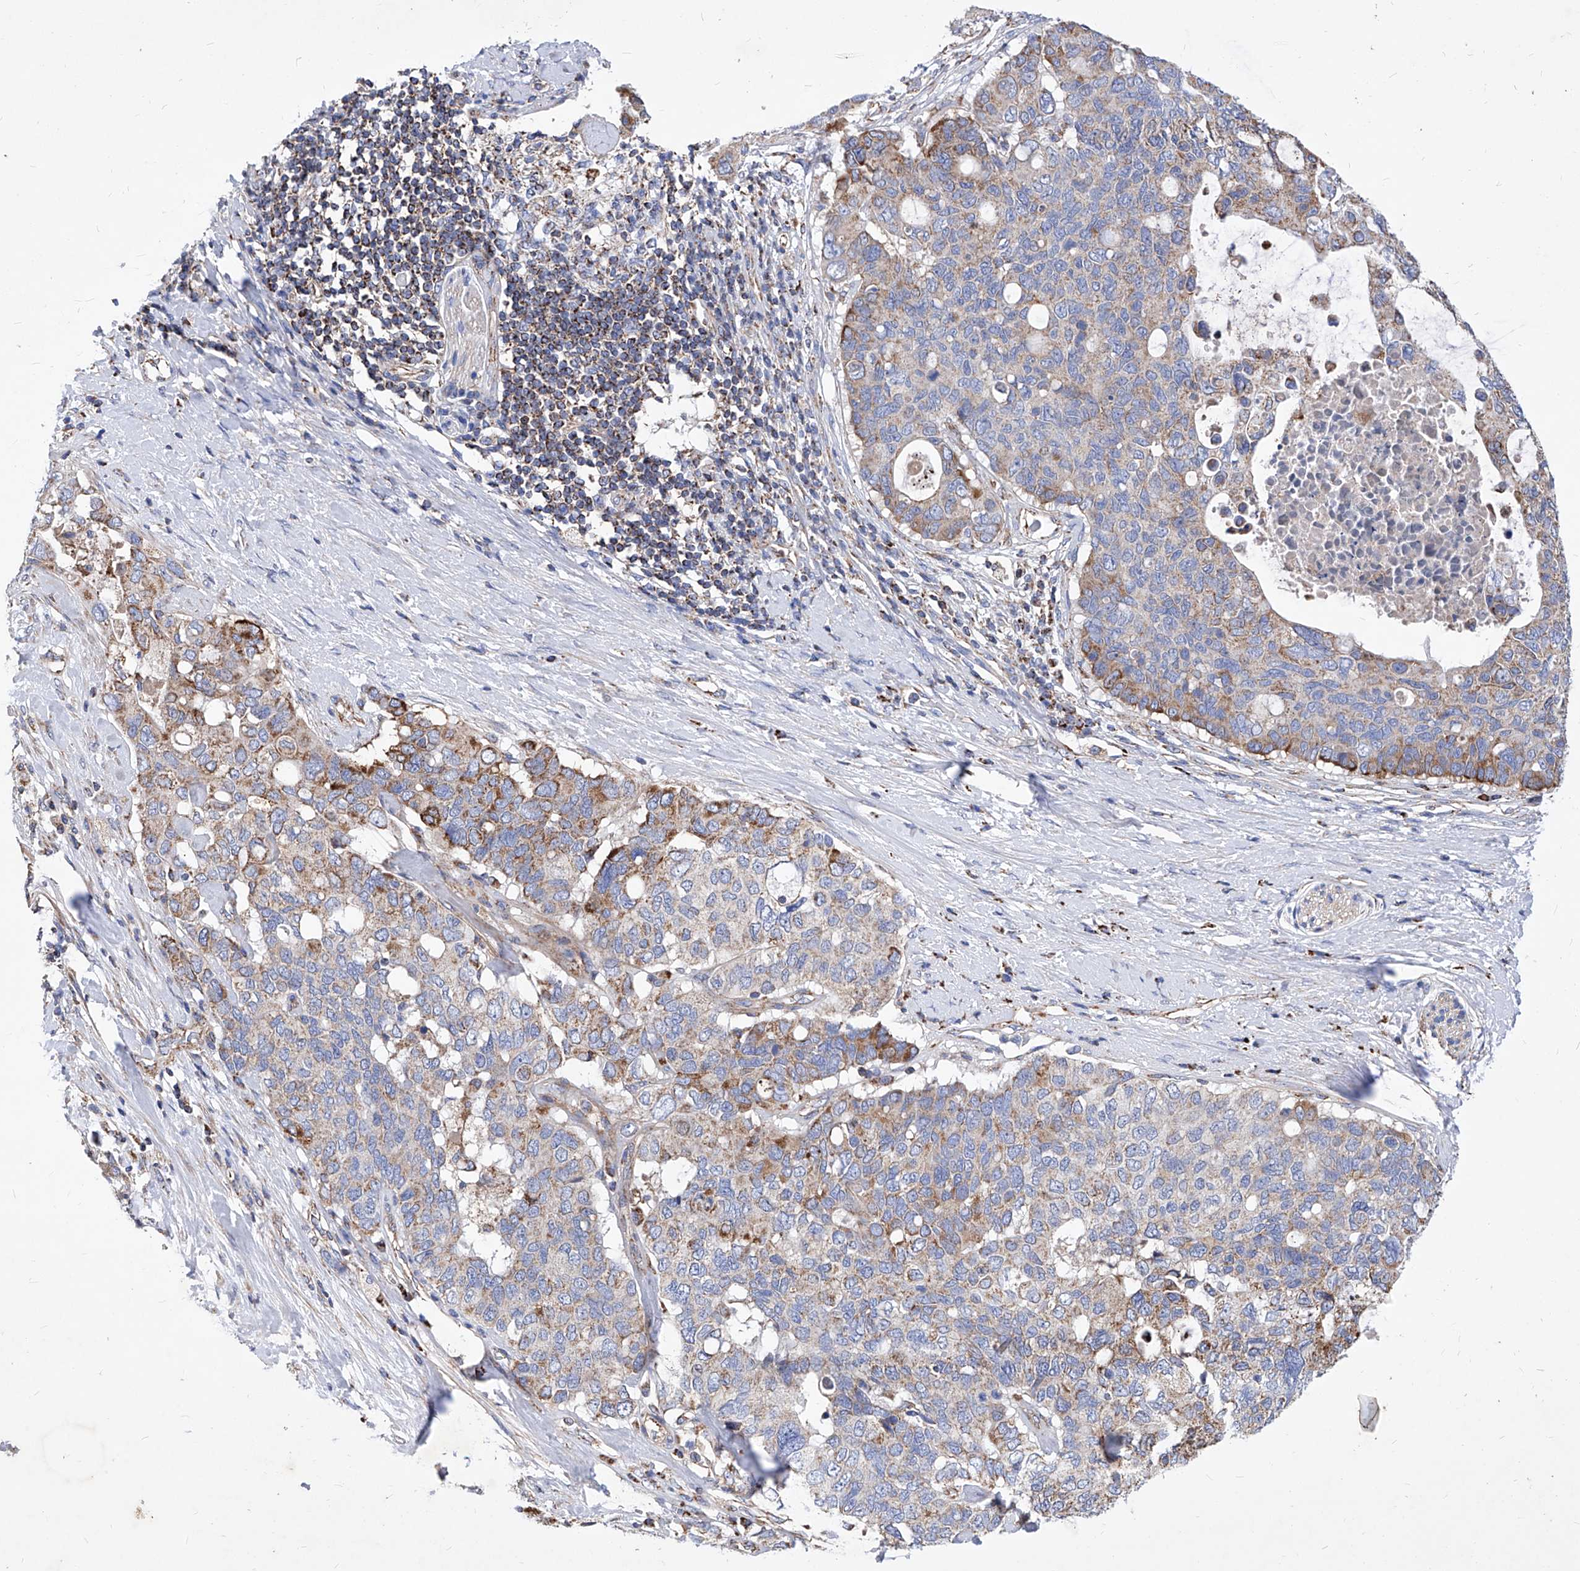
{"staining": {"intensity": "moderate", "quantity": ">75%", "location": "cytoplasmic/membranous"}, "tissue": "pancreatic cancer", "cell_type": "Tumor cells", "image_type": "cancer", "snomed": [{"axis": "morphology", "description": "Adenocarcinoma, NOS"}, {"axis": "topography", "description": "Pancreas"}], "caption": "About >75% of tumor cells in pancreatic adenocarcinoma display moderate cytoplasmic/membranous protein positivity as visualized by brown immunohistochemical staining.", "gene": "HRNR", "patient": {"sex": "female", "age": 56}}